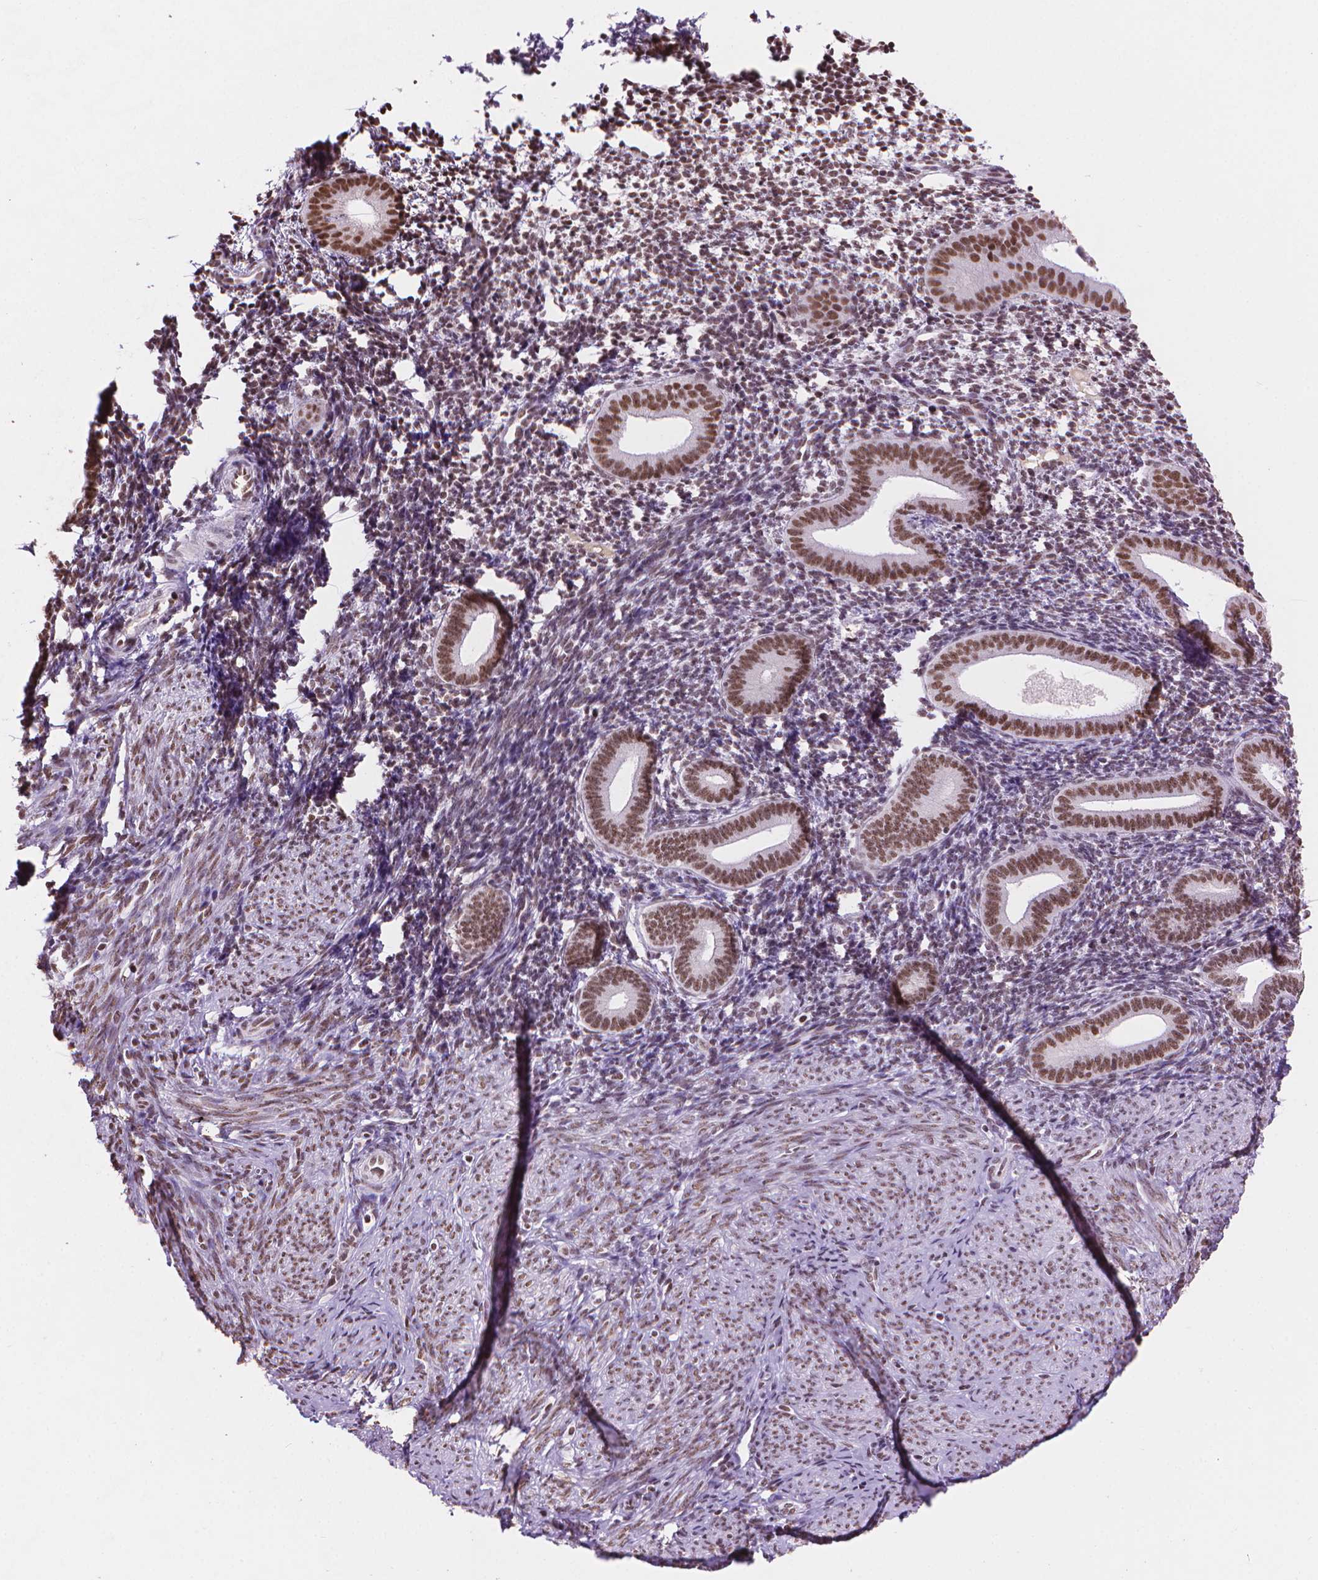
{"staining": {"intensity": "moderate", "quantity": "<25%", "location": "nuclear"}, "tissue": "endometrium", "cell_type": "Cells in endometrial stroma", "image_type": "normal", "snomed": [{"axis": "morphology", "description": "Normal tissue, NOS"}, {"axis": "topography", "description": "Endometrium"}], "caption": "The histopathology image demonstrates immunohistochemical staining of benign endometrium. There is moderate nuclear staining is seen in about <25% of cells in endometrial stroma.", "gene": "RPA4", "patient": {"sex": "female", "age": 40}}